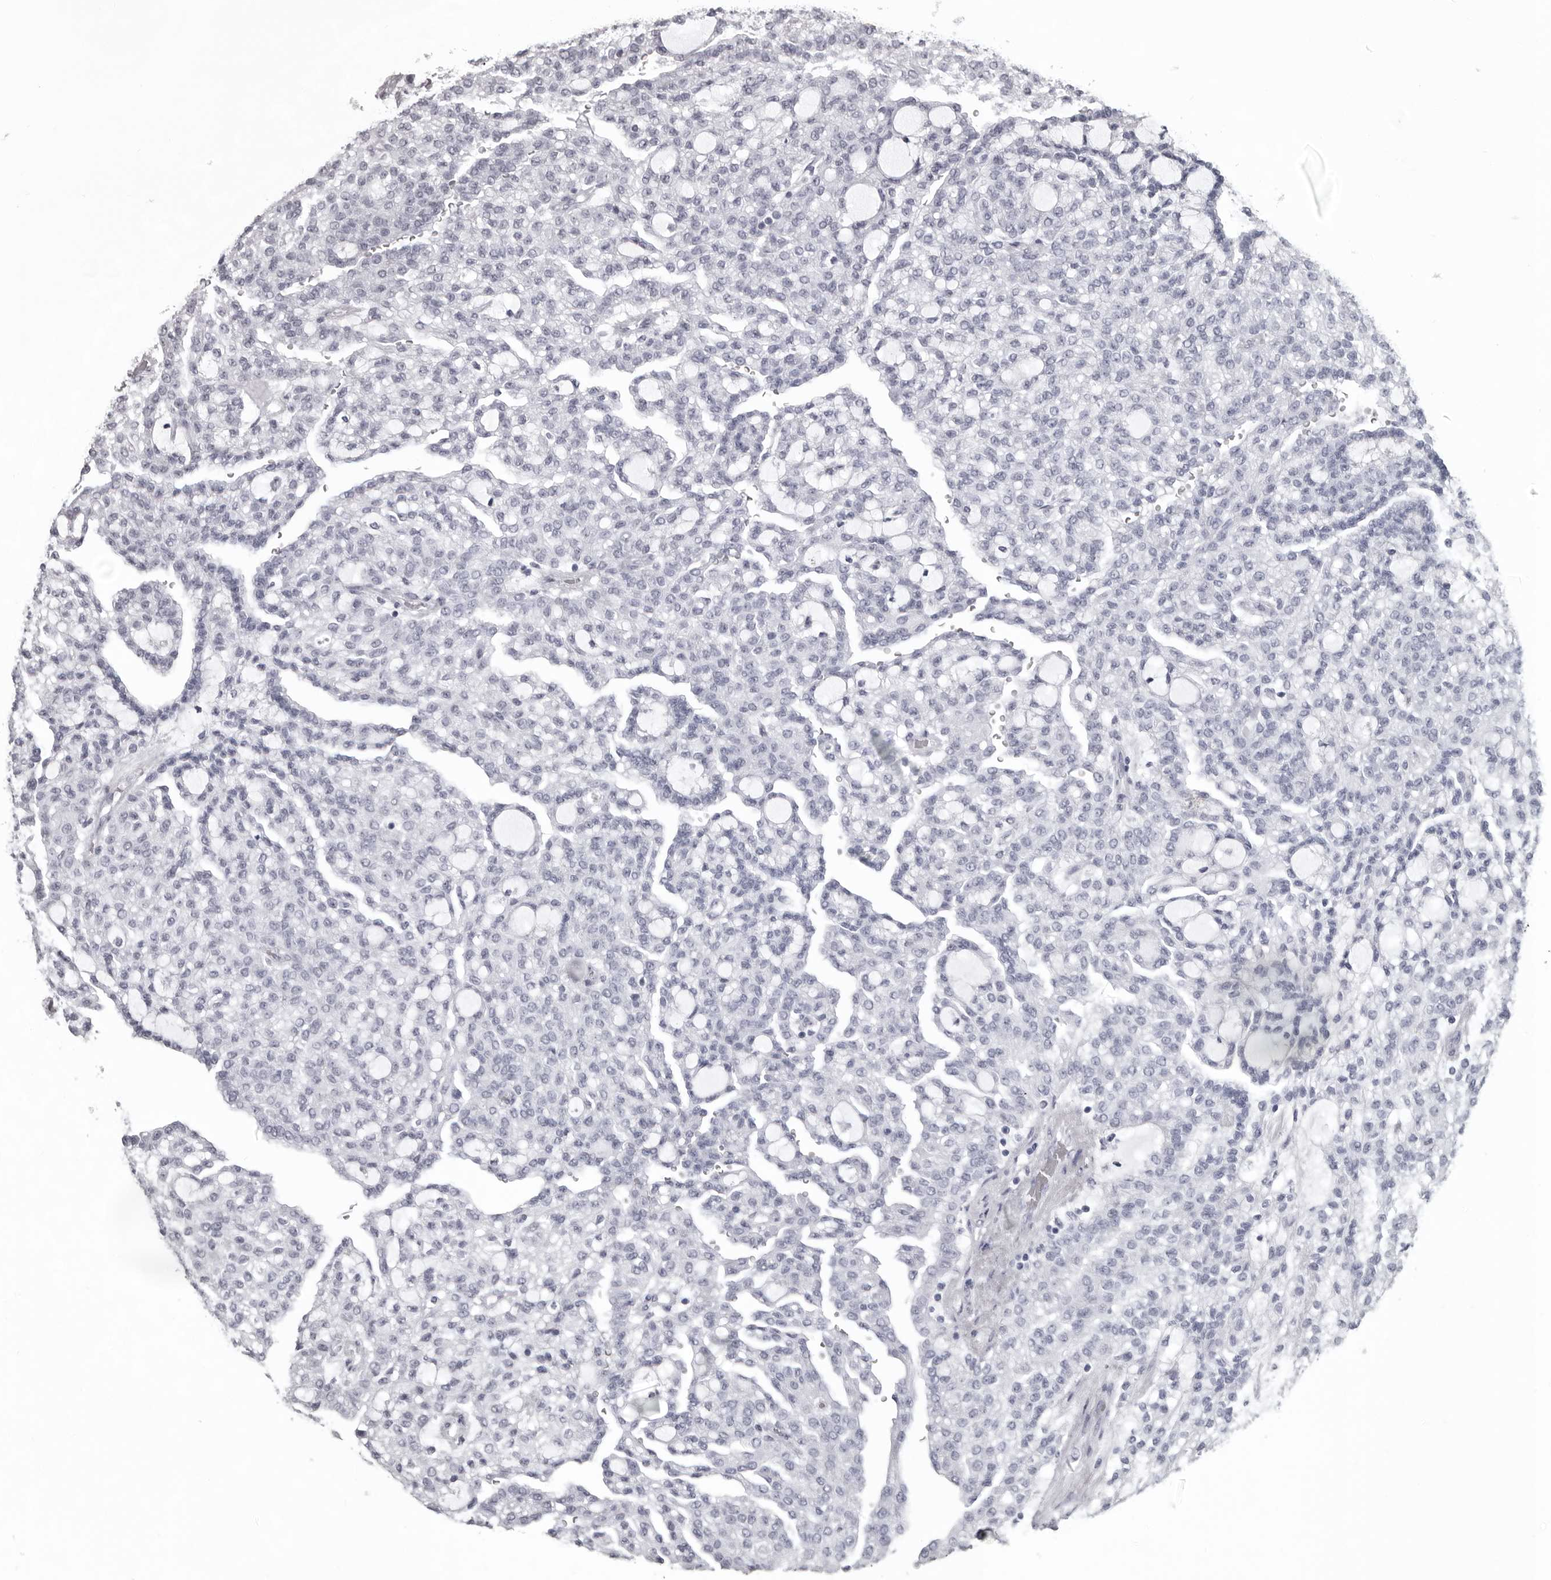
{"staining": {"intensity": "negative", "quantity": "none", "location": "none"}, "tissue": "renal cancer", "cell_type": "Tumor cells", "image_type": "cancer", "snomed": [{"axis": "morphology", "description": "Adenocarcinoma, NOS"}, {"axis": "topography", "description": "Kidney"}], "caption": "DAB (3,3'-diaminobenzidine) immunohistochemical staining of human renal cancer (adenocarcinoma) shows no significant staining in tumor cells.", "gene": "NUMA1", "patient": {"sex": "male", "age": 63}}